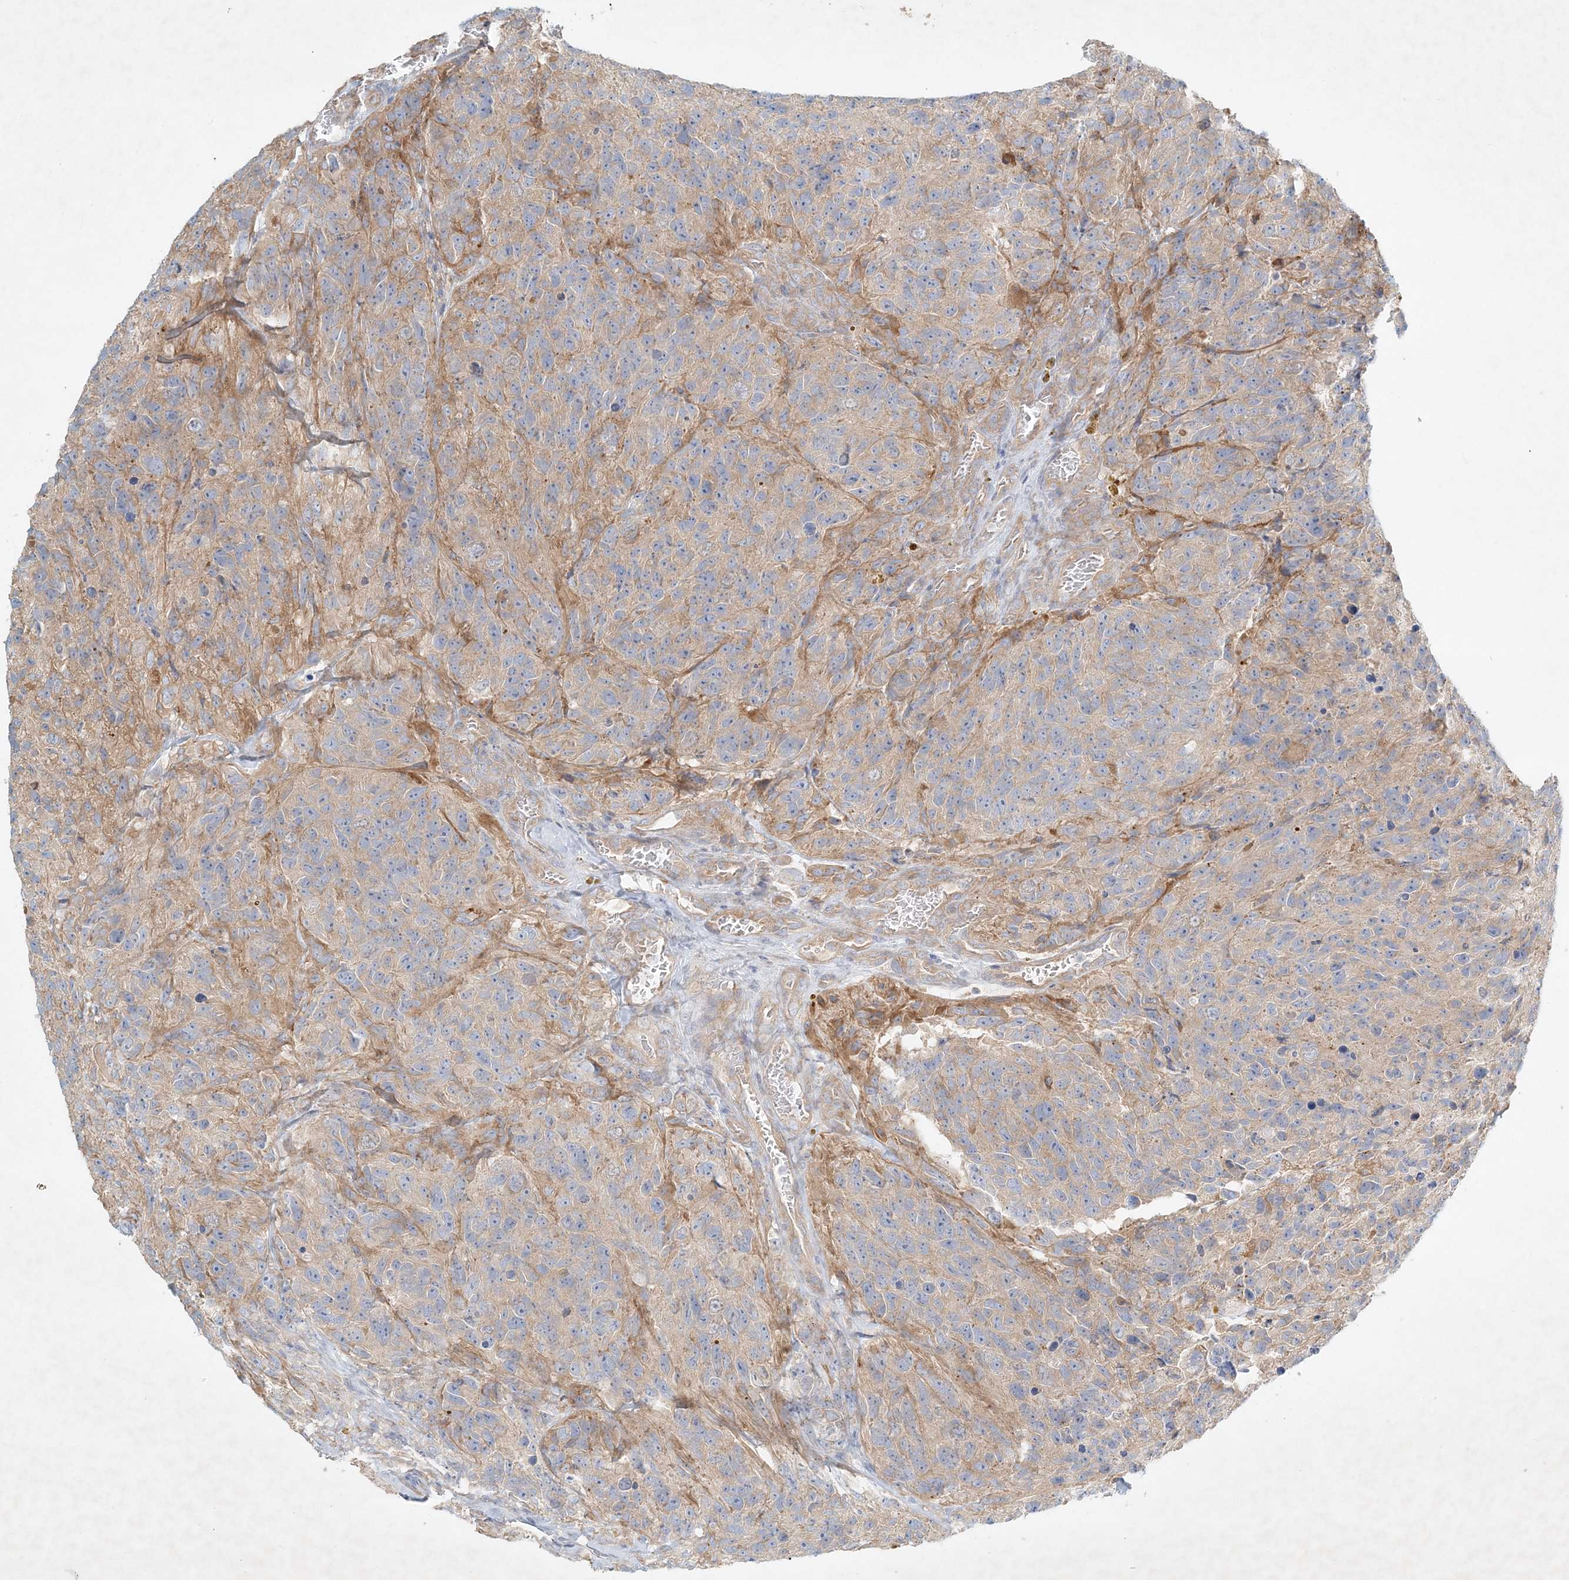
{"staining": {"intensity": "moderate", "quantity": ">75%", "location": "cytoplasmic/membranous"}, "tissue": "glioma", "cell_type": "Tumor cells", "image_type": "cancer", "snomed": [{"axis": "morphology", "description": "Glioma, malignant, High grade"}, {"axis": "topography", "description": "Brain"}], "caption": "Protein staining displays moderate cytoplasmic/membranous staining in approximately >75% of tumor cells in malignant glioma (high-grade). (Stains: DAB (3,3'-diaminobenzidine) in brown, nuclei in blue, Microscopy: brightfield microscopy at high magnification).", "gene": "STK11IP", "patient": {"sex": "male", "age": 69}}